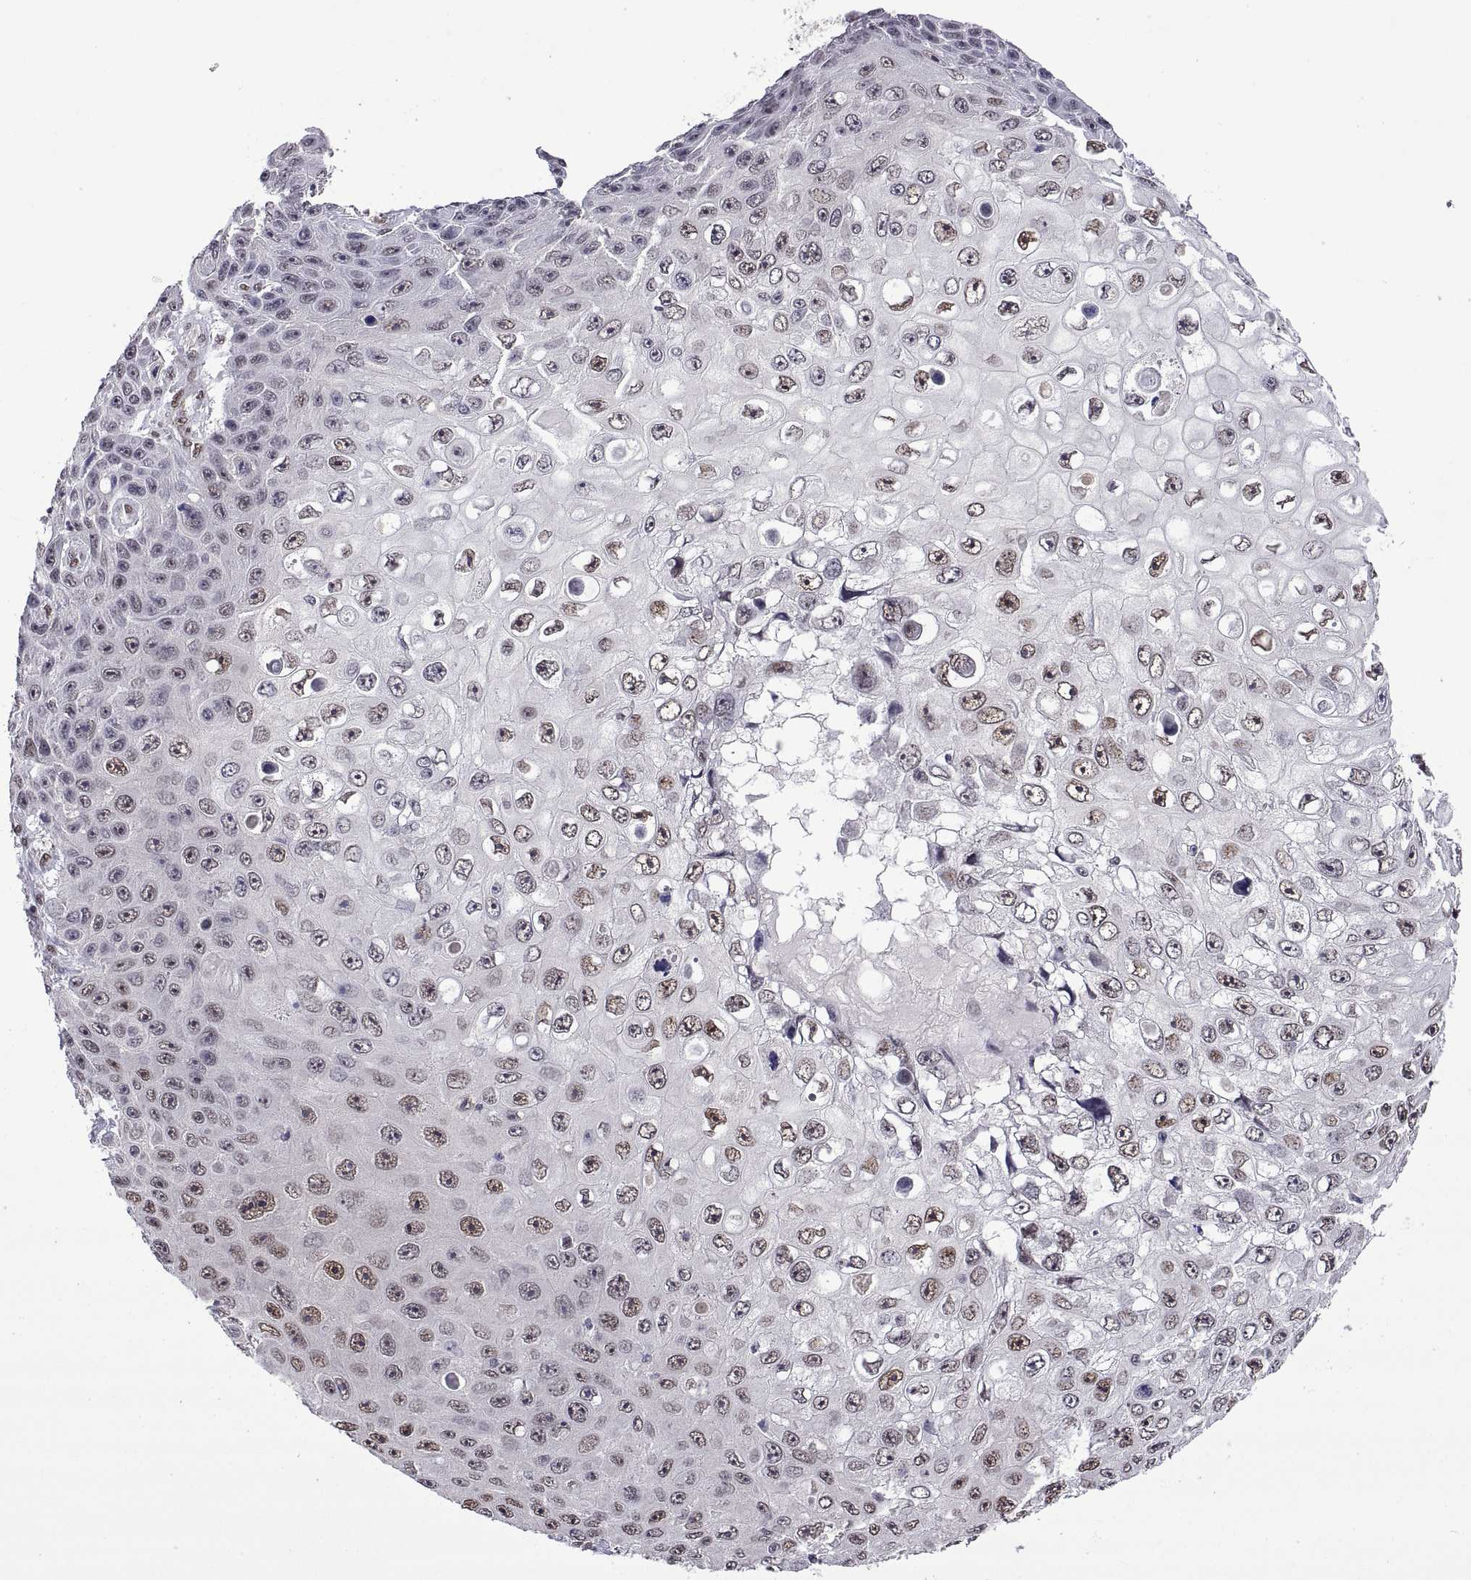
{"staining": {"intensity": "weak", "quantity": "25%-75%", "location": "nuclear"}, "tissue": "skin cancer", "cell_type": "Tumor cells", "image_type": "cancer", "snomed": [{"axis": "morphology", "description": "Squamous cell carcinoma, NOS"}, {"axis": "topography", "description": "Skin"}], "caption": "Immunohistochemistry of human skin cancer (squamous cell carcinoma) displays low levels of weak nuclear expression in about 25%-75% of tumor cells.", "gene": "NR4A1", "patient": {"sex": "male", "age": 82}}